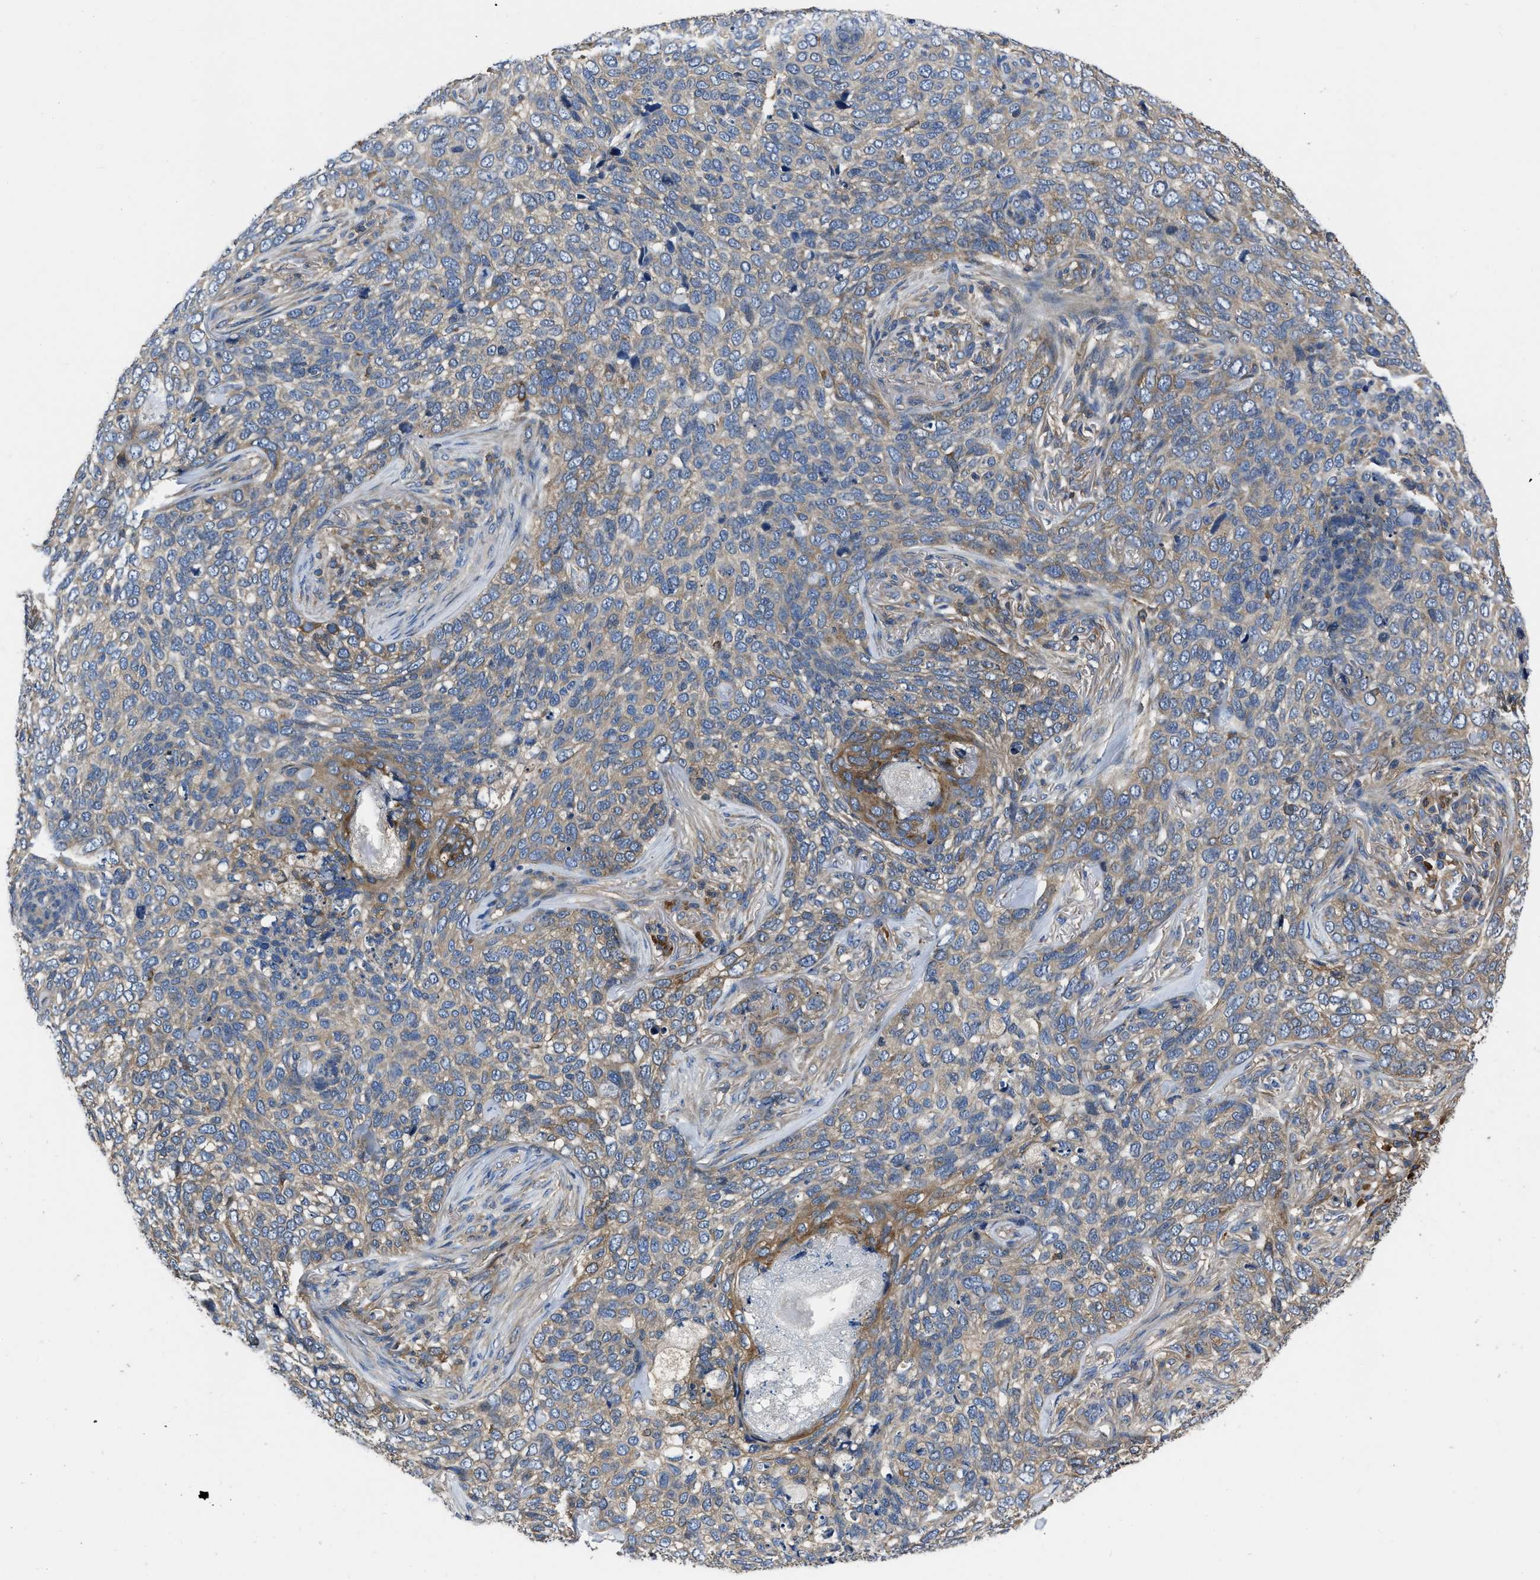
{"staining": {"intensity": "moderate", "quantity": ">75%", "location": "cytoplasmic/membranous"}, "tissue": "skin cancer", "cell_type": "Tumor cells", "image_type": "cancer", "snomed": [{"axis": "morphology", "description": "Basal cell carcinoma"}, {"axis": "topography", "description": "Skin"}], "caption": "Skin cancer (basal cell carcinoma) was stained to show a protein in brown. There is medium levels of moderate cytoplasmic/membranous expression in about >75% of tumor cells.", "gene": "YARS1", "patient": {"sex": "female", "age": 64}}